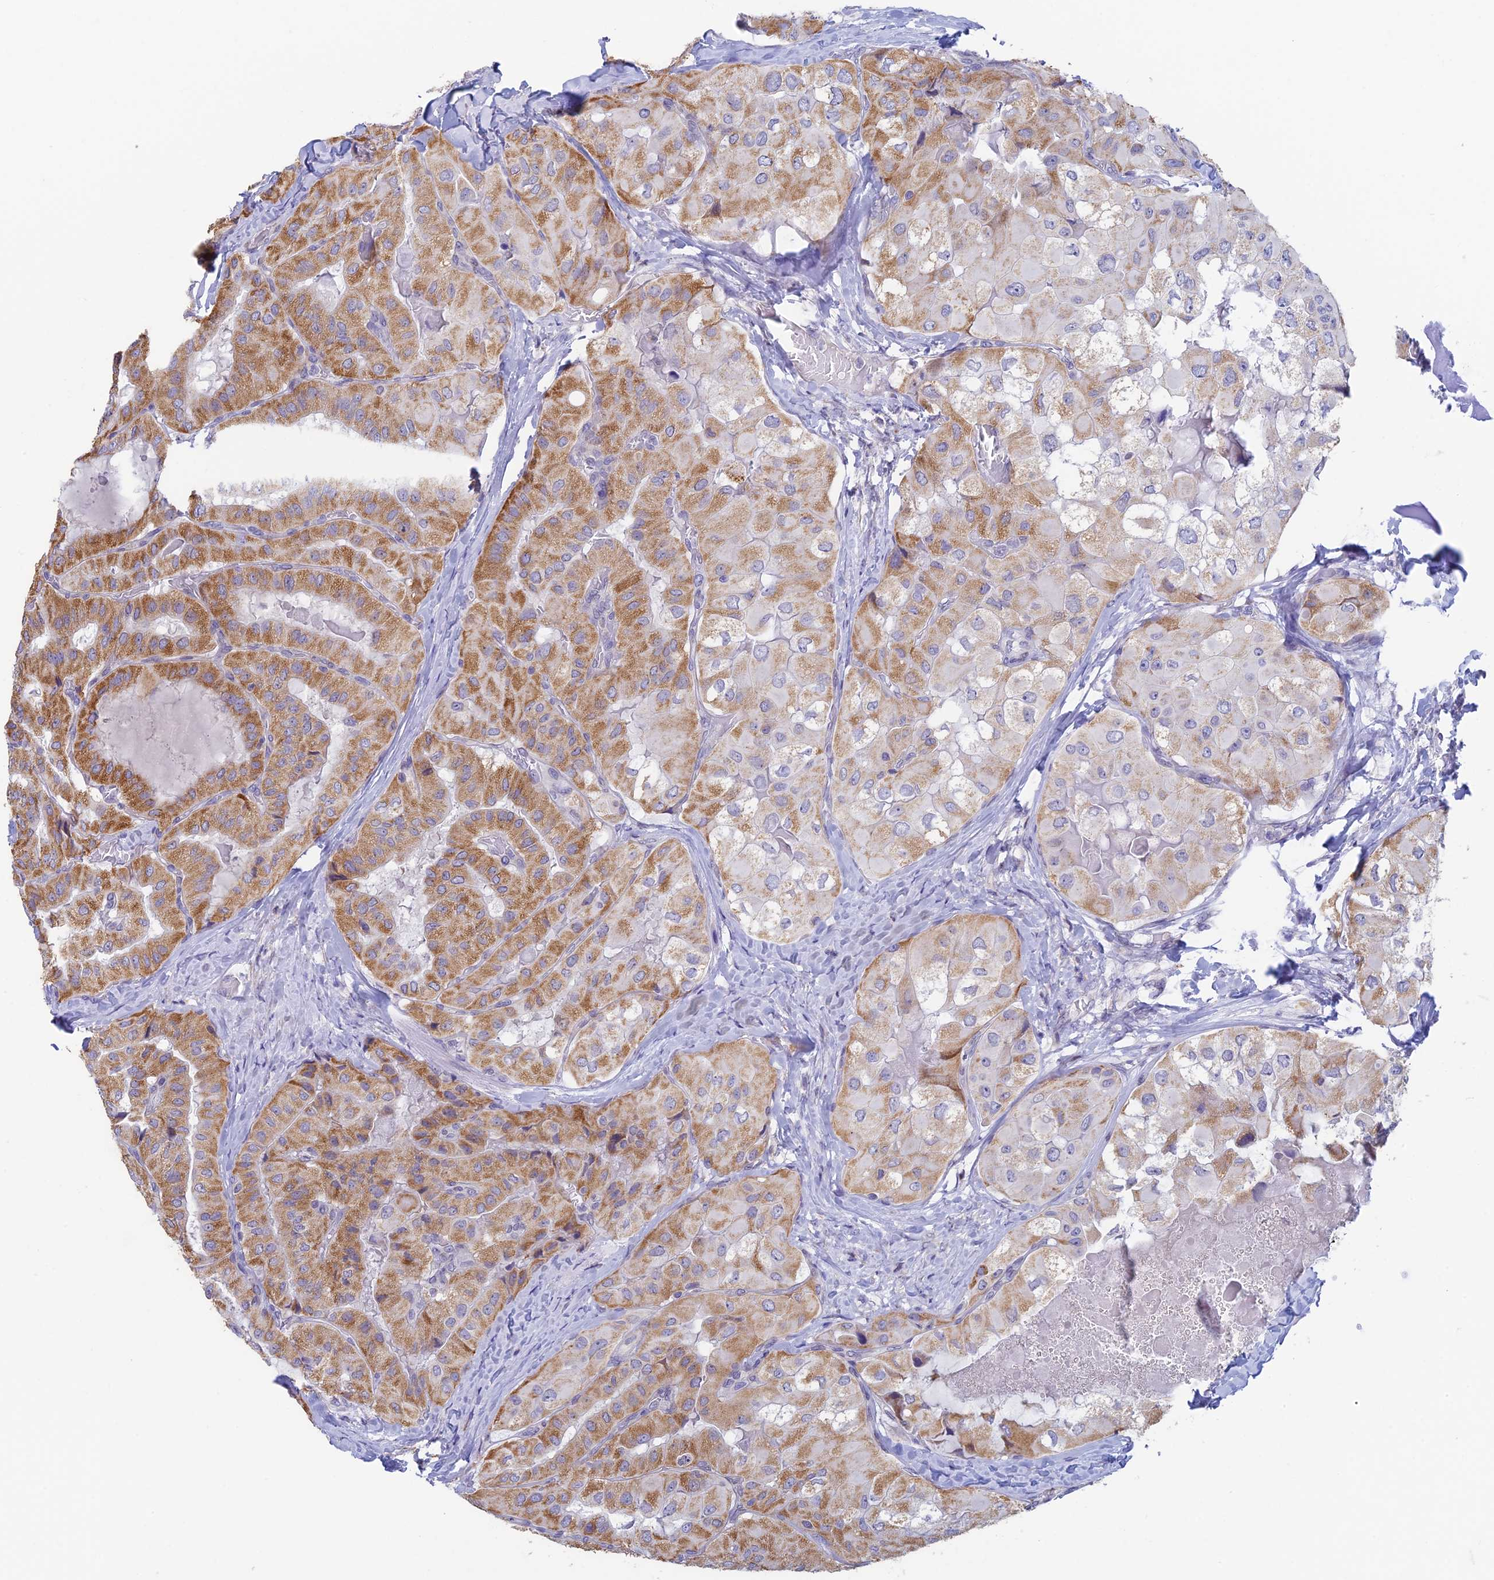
{"staining": {"intensity": "moderate", "quantity": ">75%", "location": "cytoplasmic/membranous"}, "tissue": "thyroid cancer", "cell_type": "Tumor cells", "image_type": "cancer", "snomed": [{"axis": "morphology", "description": "Normal tissue, NOS"}, {"axis": "morphology", "description": "Papillary adenocarcinoma, NOS"}, {"axis": "topography", "description": "Thyroid gland"}], "caption": "High-power microscopy captured an IHC histopathology image of papillary adenocarcinoma (thyroid), revealing moderate cytoplasmic/membranous staining in approximately >75% of tumor cells.", "gene": "REXO5", "patient": {"sex": "female", "age": 59}}